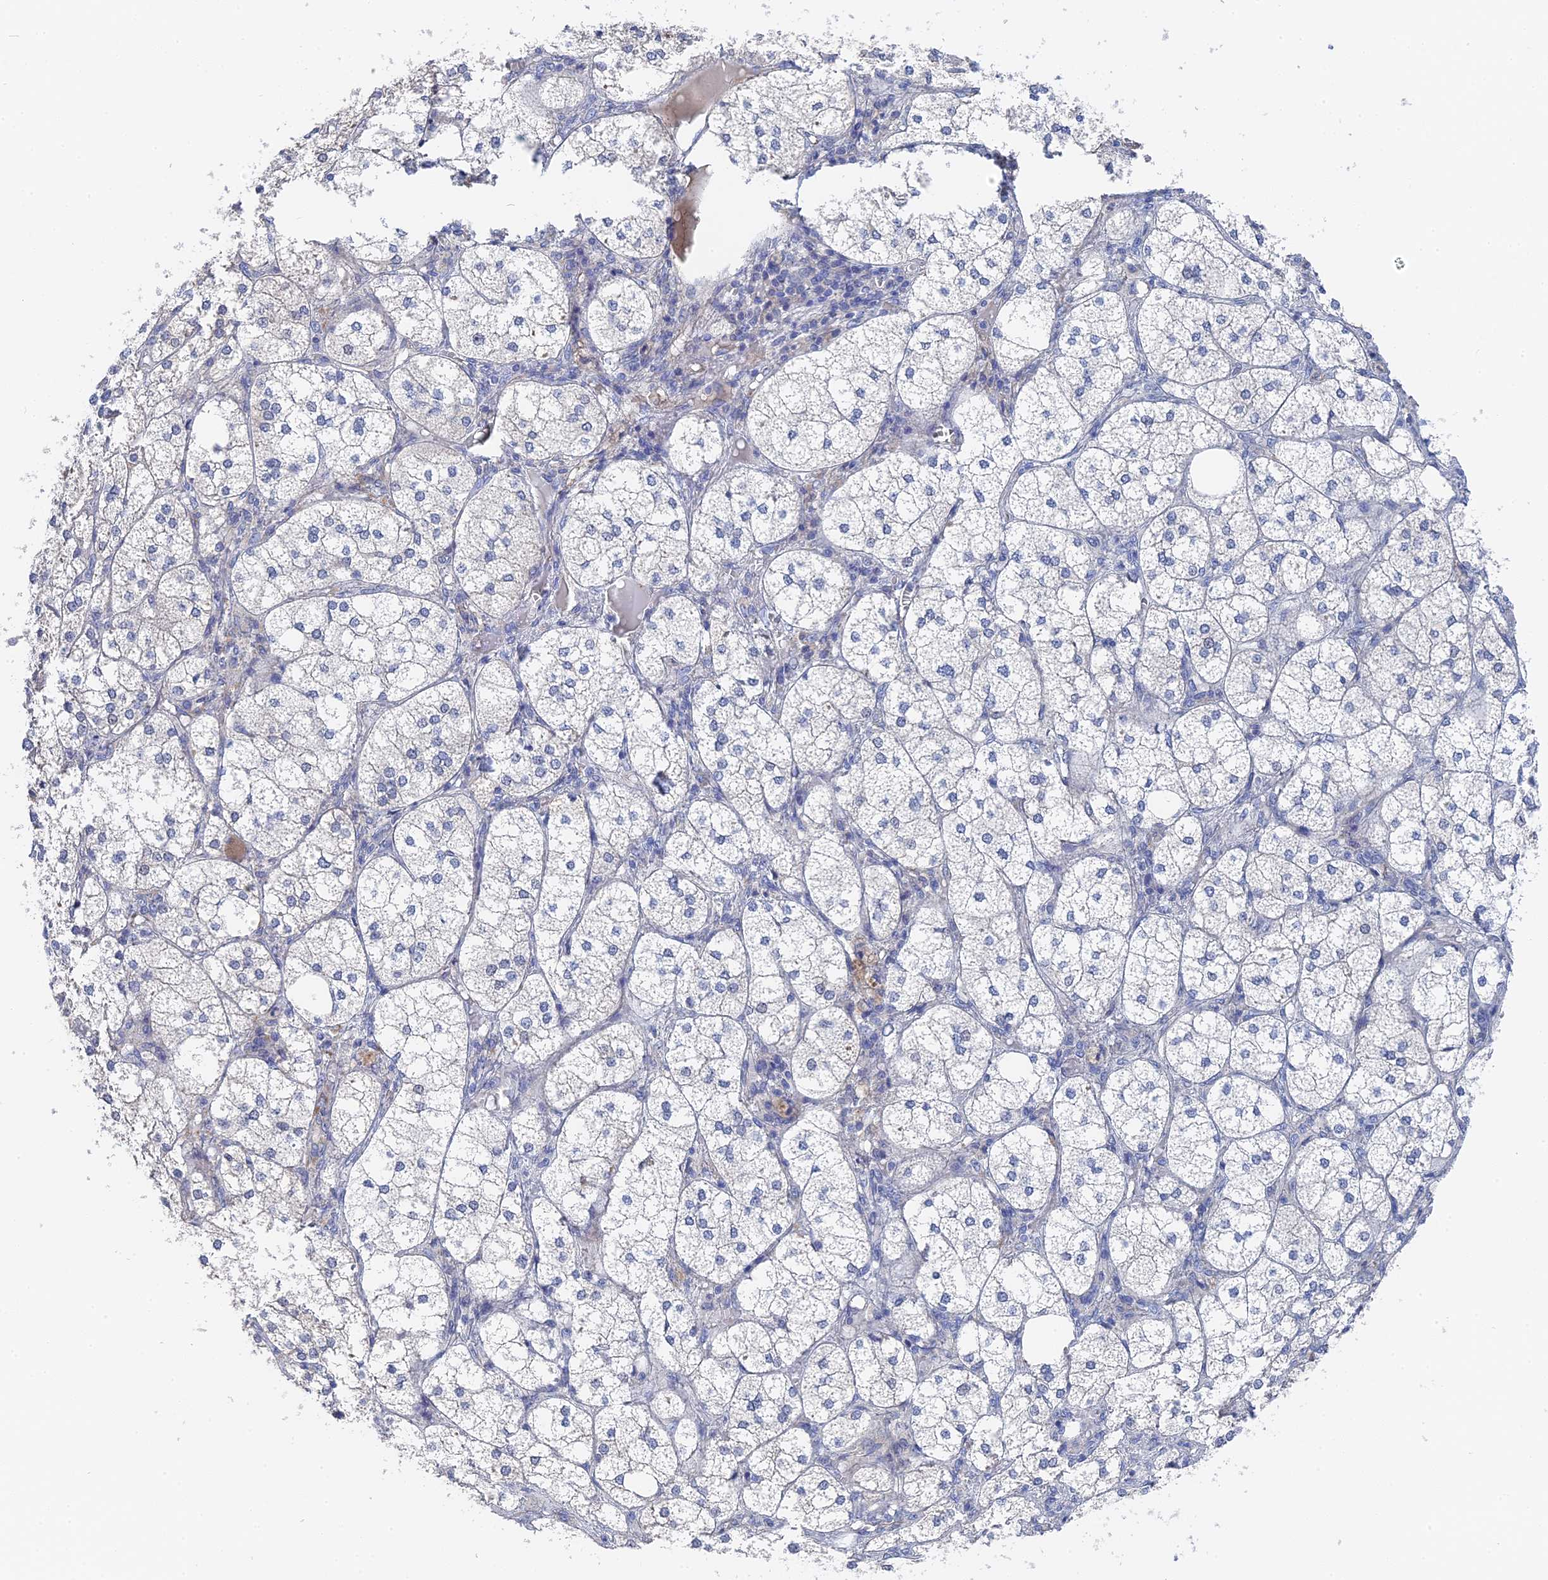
{"staining": {"intensity": "moderate", "quantity": "<25%", "location": "cytoplasmic/membranous"}, "tissue": "adrenal gland", "cell_type": "Glandular cells", "image_type": "normal", "snomed": [{"axis": "morphology", "description": "Normal tissue, NOS"}, {"axis": "topography", "description": "Adrenal gland"}], "caption": "Immunohistochemistry (IHC) staining of unremarkable adrenal gland, which displays low levels of moderate cytoplasmic/membranous positivity in approximately <25% of glandular cells indicating moderate cytoplasmic/membranous protein expression. The staining was performed using DAB (3,3'-diaminobenzidine) (brown) for protein detection and nuclei were counterstained in hematoxylin (blue).", "gene": "MTHFSD", "patient": {"sex": "female", "age": 61}}